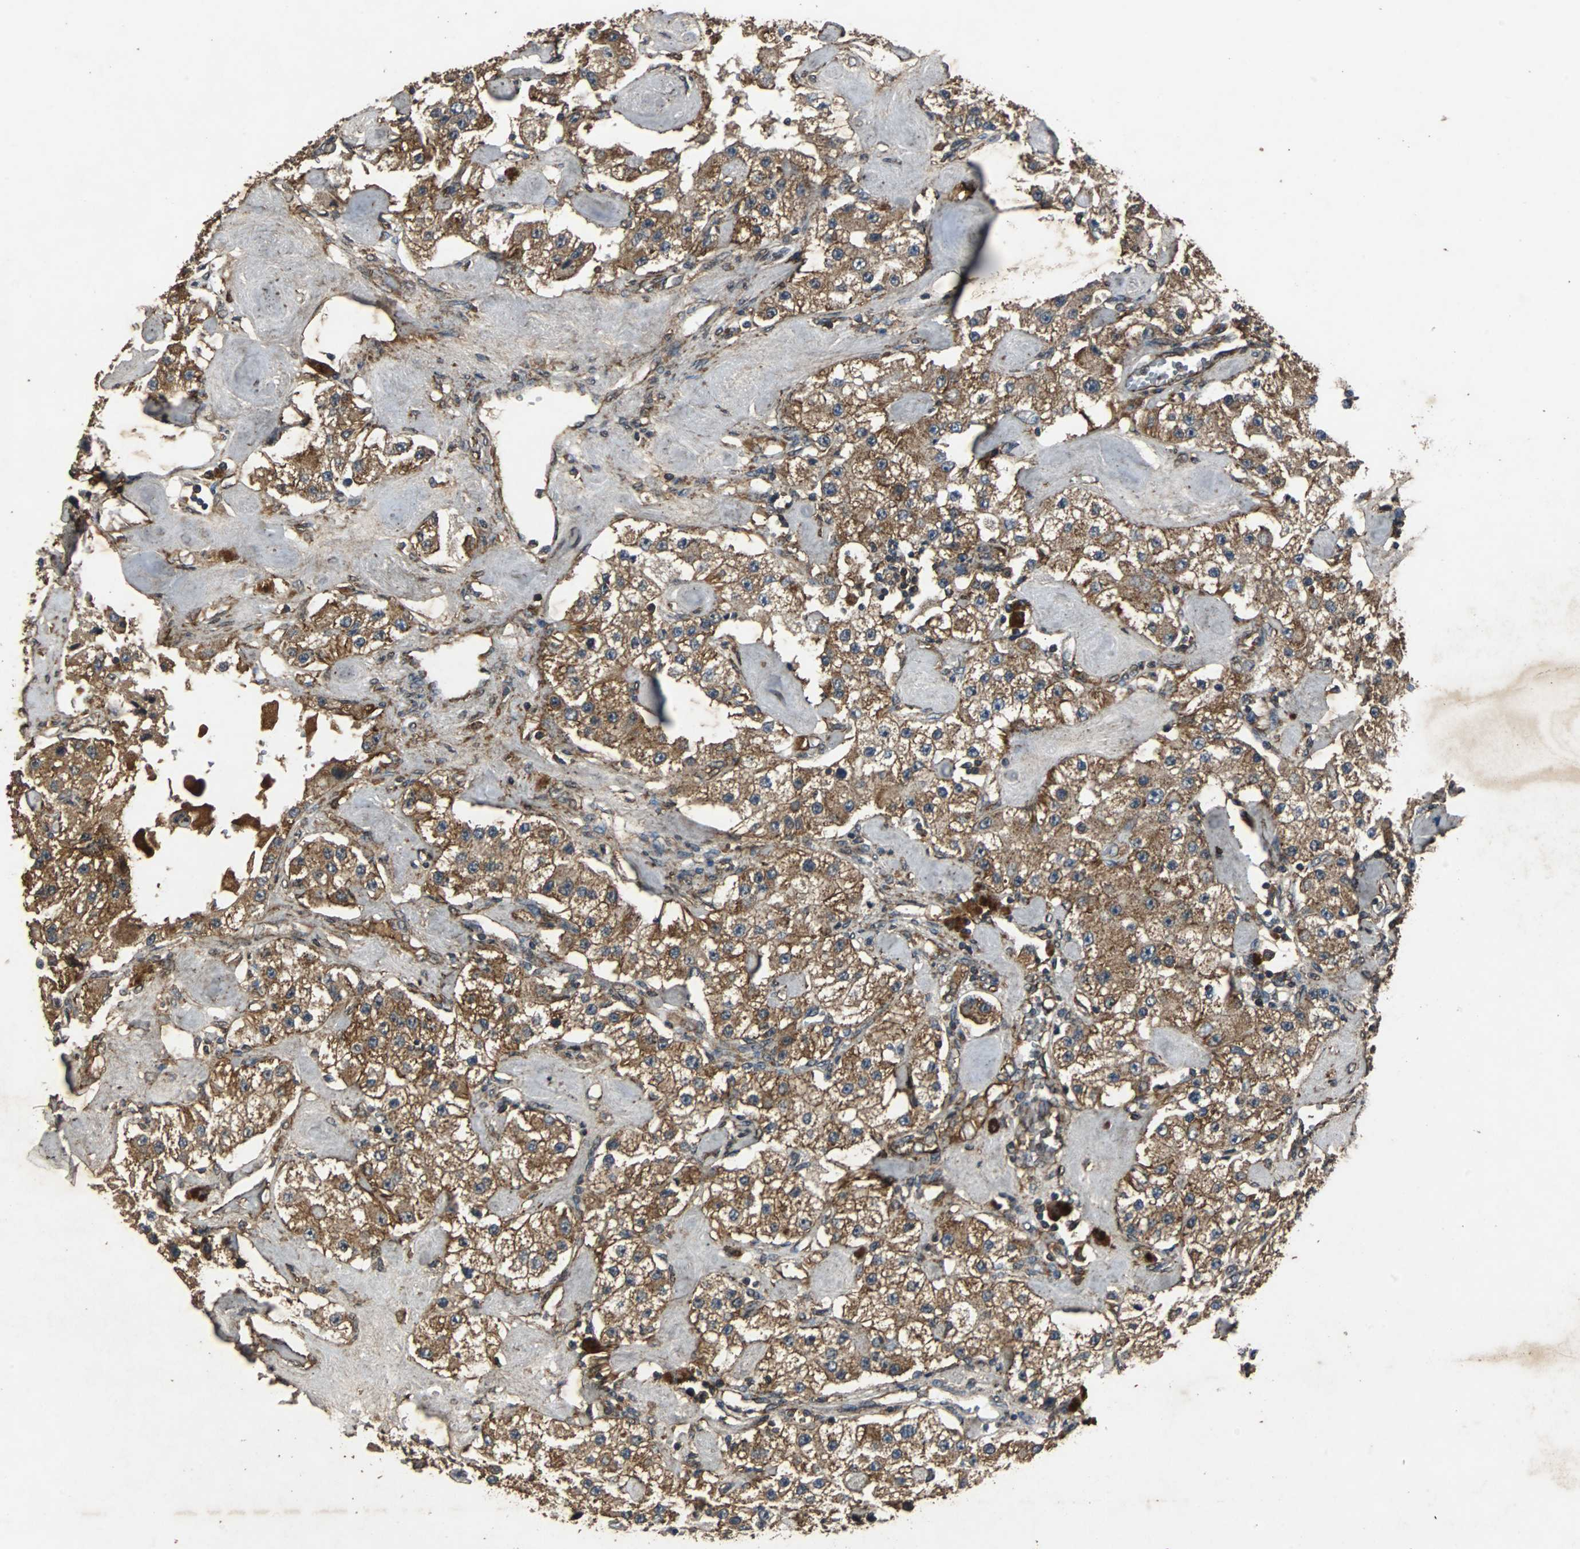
{"staining": {"intensity": "strong", "quantity": ">75%", "location": "cytoplasmic/membranous"}, "tissue": "carcinoid", "cell_type": "Tumor cells", "image_type": "cancer", "snomed": [{"axis": "morphology", "description": "Carcinoid, malignant, NOS"}, {"axis": "topography", "description": "Pancreas"}], "caption": "Strong cytoplasmic/membranous protein expression is present in about >75% of tumor cells in carcinoid (malignant).", "gene": "NAA10", "patient": {"sex": "male", "age": 41}}